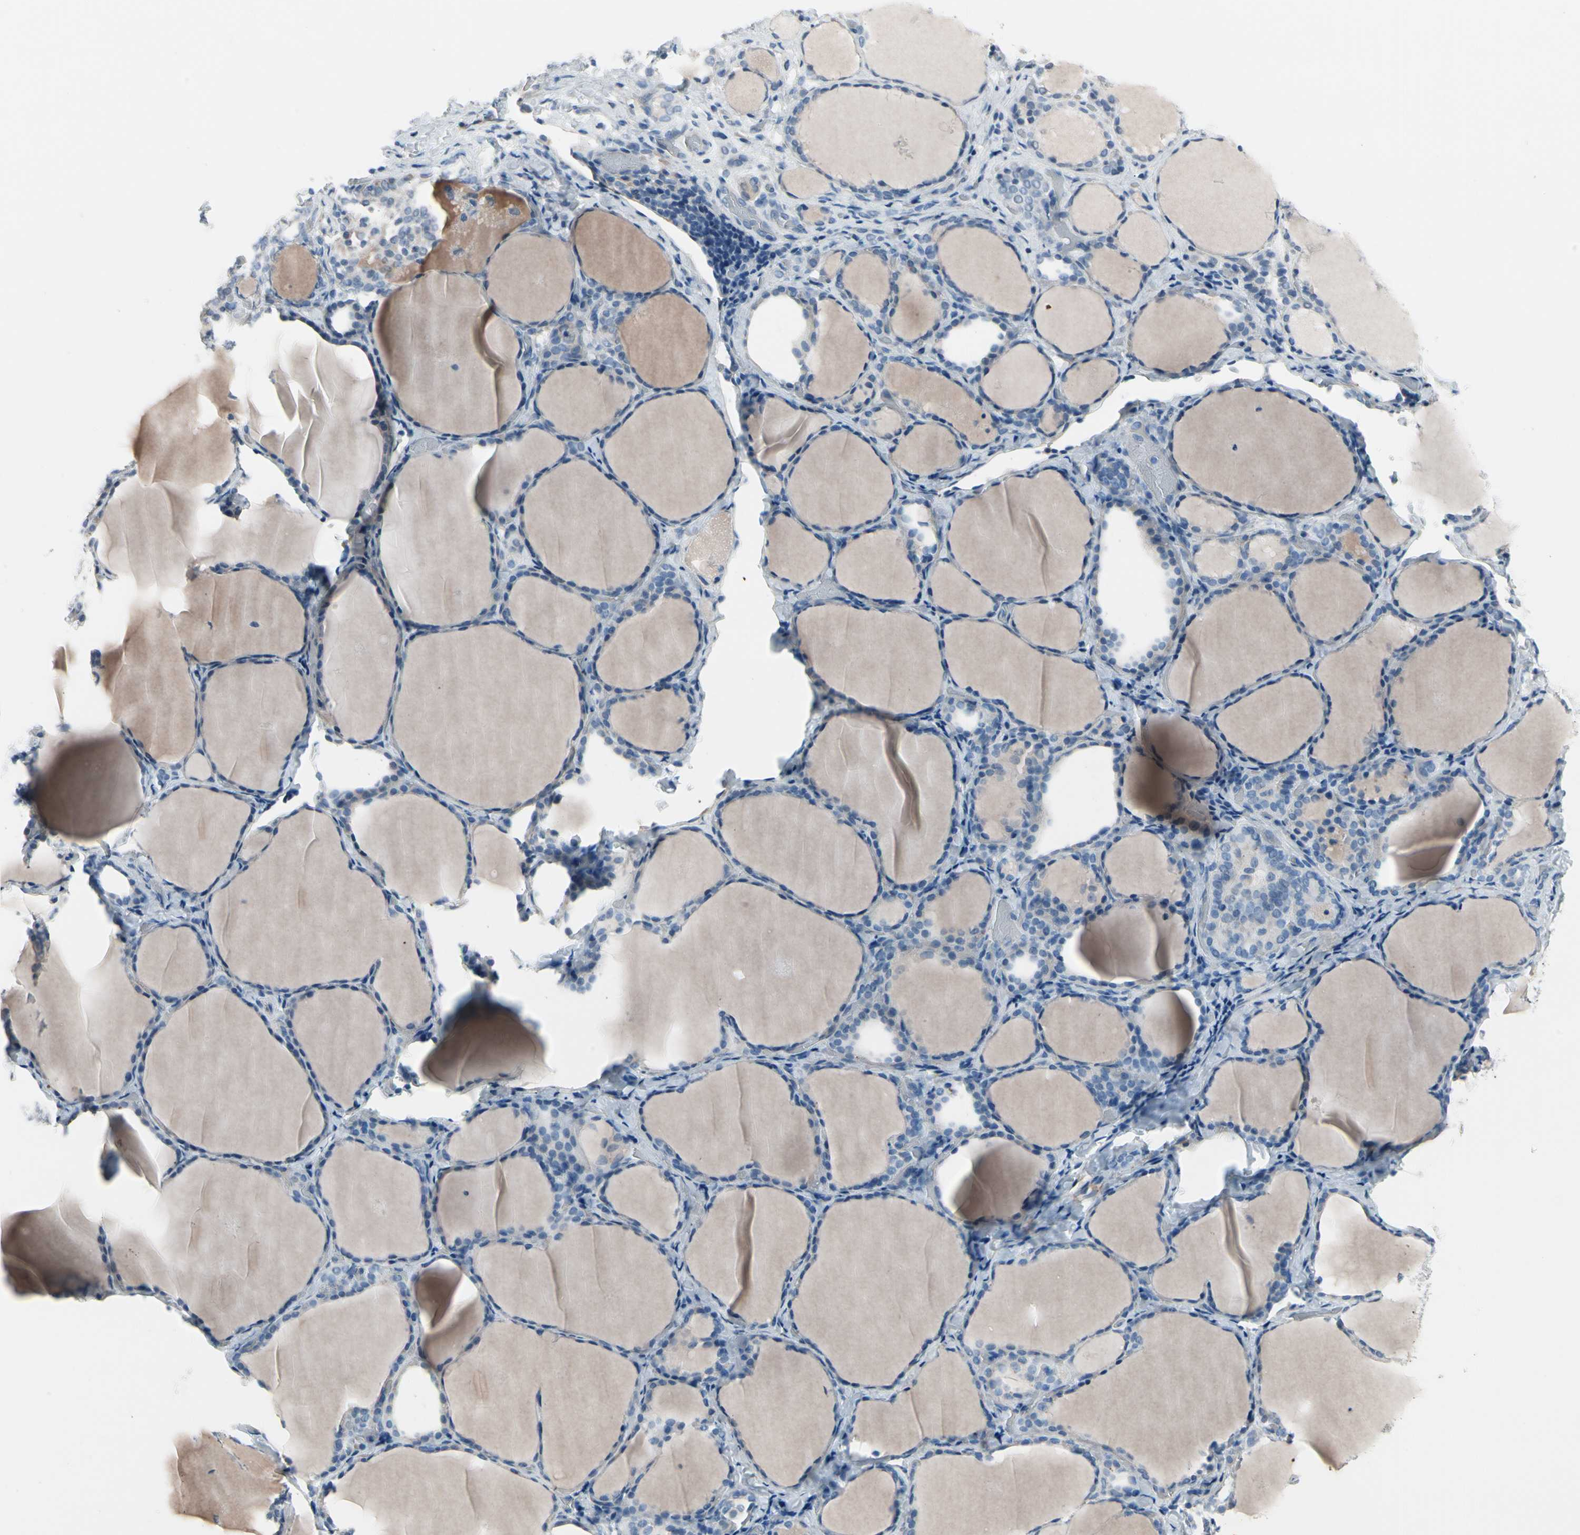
{"staining": {"intensity": "negative", "quantity": "none", "location": "none"}, "tissue": "thyroid gland", "cell_type": "Glandular cells", "image_type": "normal", "snomed": [{"axis": "morphology", "description": "Normal tissue, NOS"}, {"axis": "morphology", "description": "Papillary adenocarcinoma, NOS"}, {"axis": "topography", "description": "Thyroid gland"}], "caption": "This photomicrograph is of unremarkable thyroid gland stained with immunohistochemistry to label a protein in brown with the nuclei are counter-stained blue. There is no staining in glandular cells.", "gene": "PGR", "patient": {"sex": "female", "age": 30}}